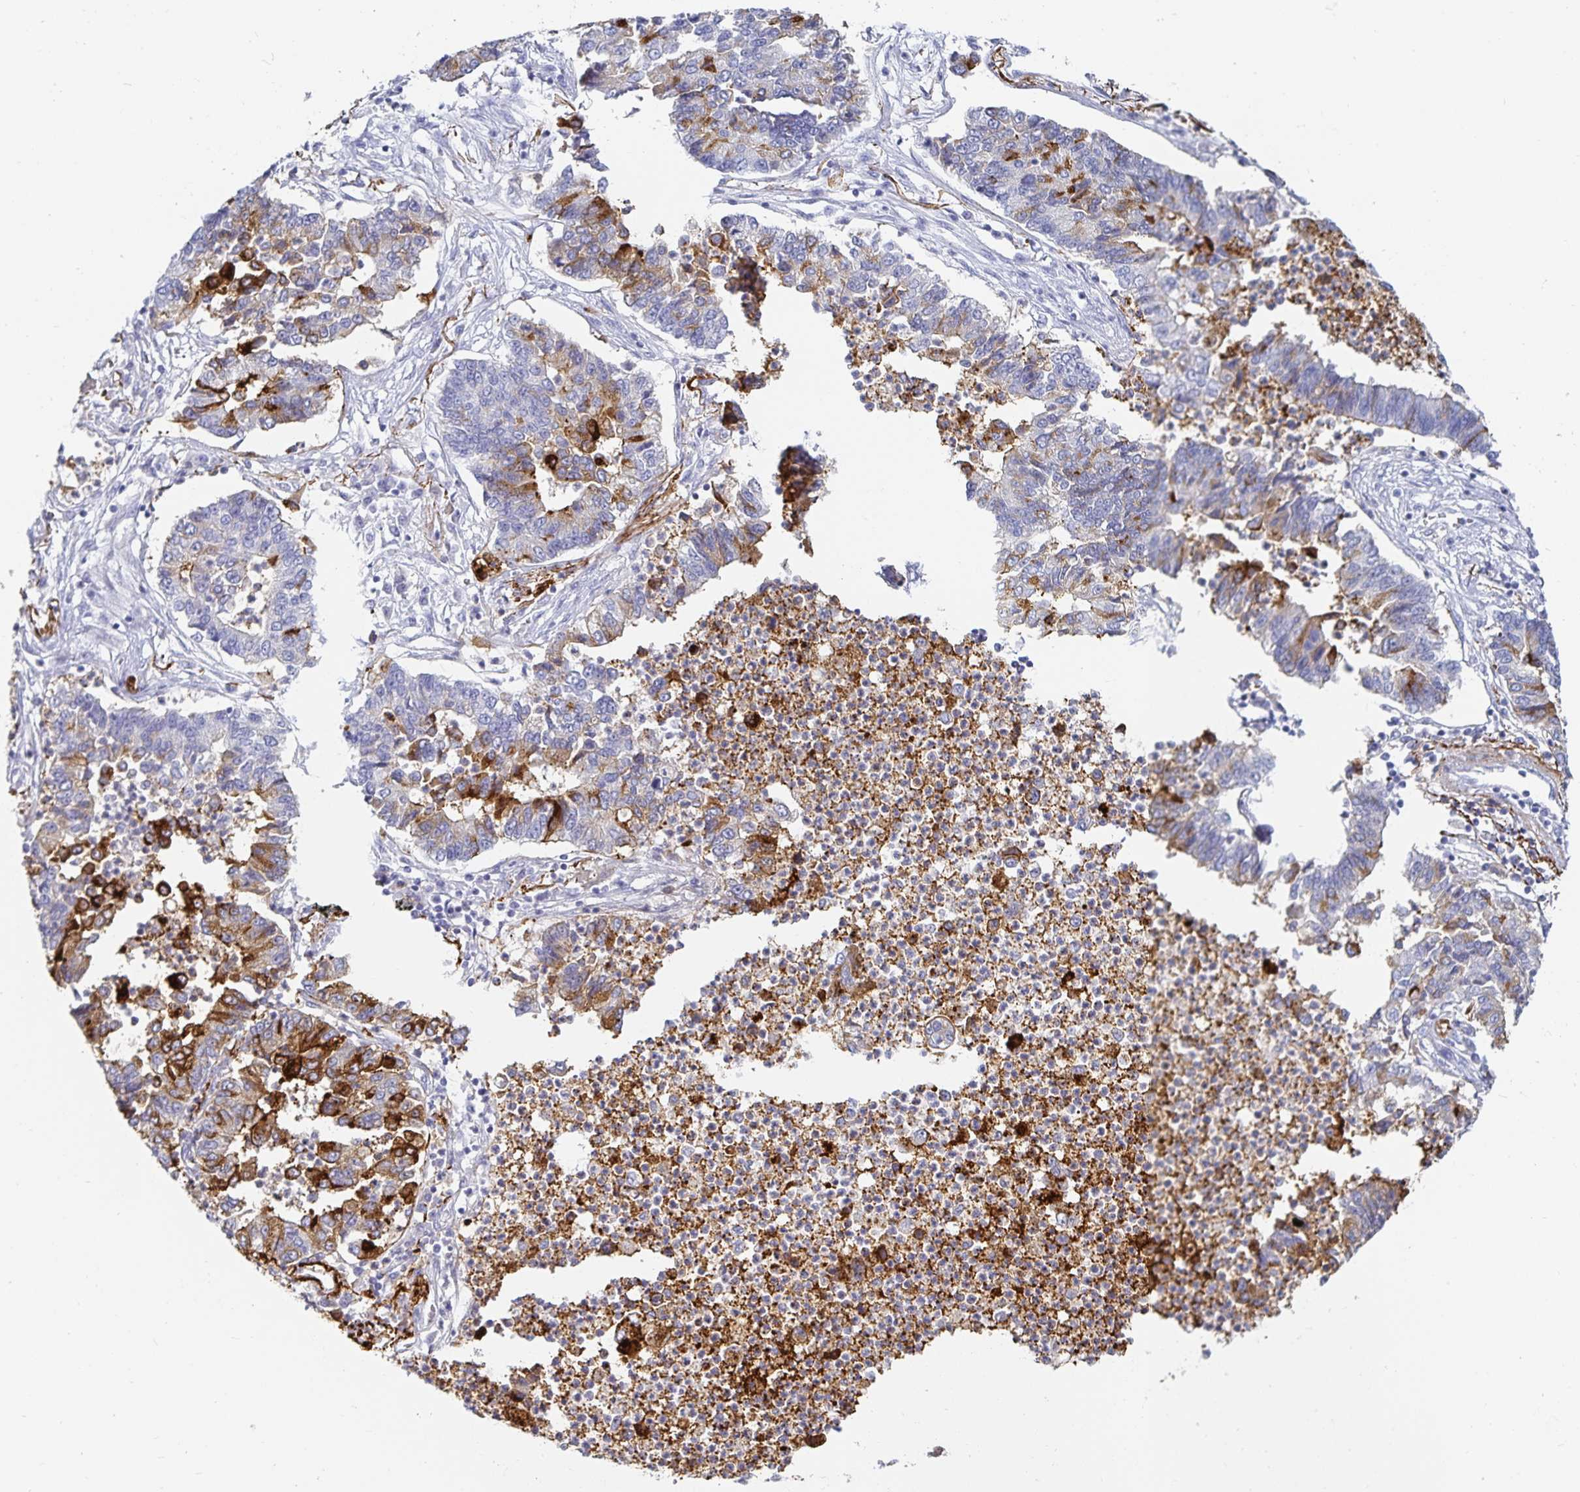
{"staining": {"intensity": "strong", "quantity": "<25%", "location": "cytoplasmic/membranous"}, "tissue": "lung cancer", "cell_type": "Tumor cells", "image_type": "cancer", "snomed": [{"axis": "morphology", "description": "Adenocarcinoma, NOS"}, {"axis": "topography", "description": "Lung"}], "caption": "Immunohistochemistry (IHC) photomicrograph of neoplastic tissue: human adenocarcinoma (lung) stained using immunohistochemistry (IHC) shows medium levels of strong protein expression localized specifically in the cytoplasmic/membranous of tumor cells, appearing as a cytoplasmic/membranous brown color.", "gene": "SFTPA1", "patient": {"sex": "female", "age": 57}}